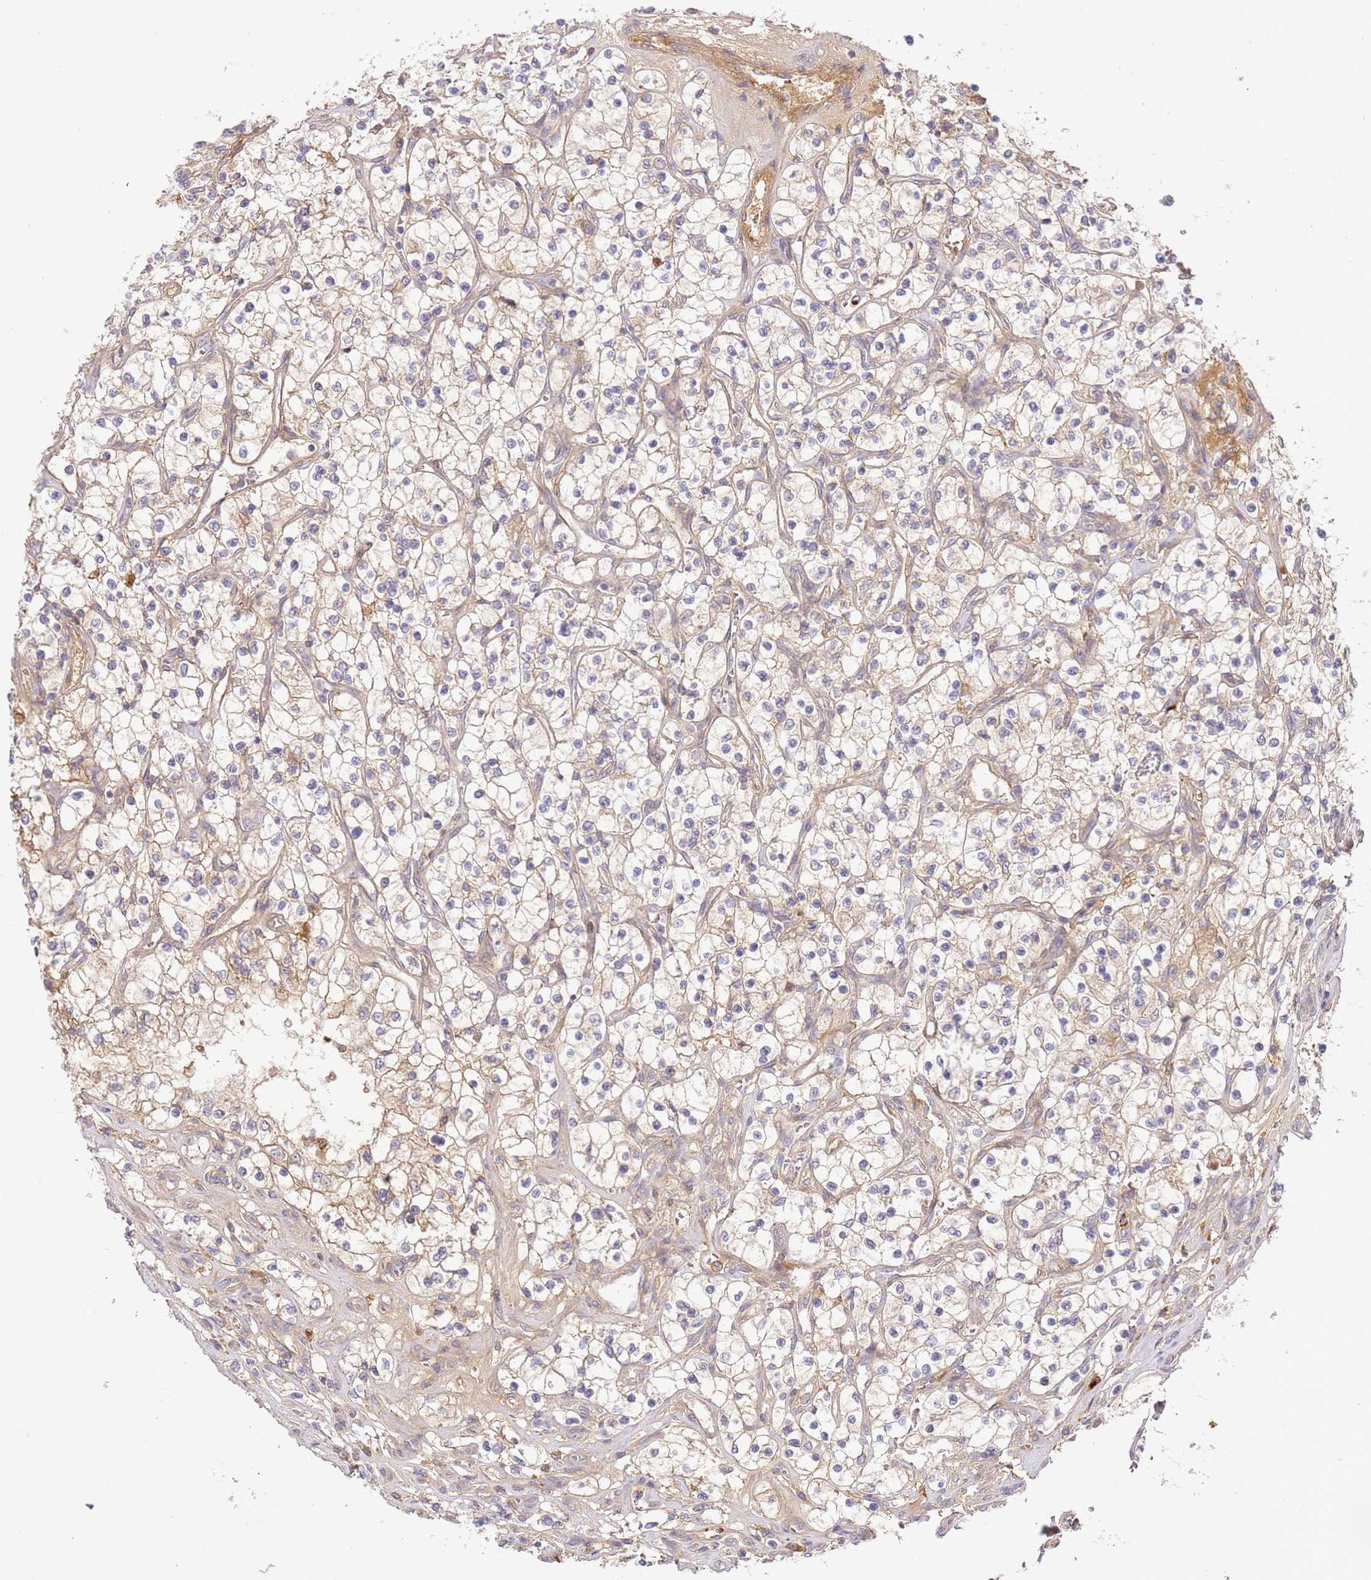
{"staining": {"intensity": "weak", "quantity": "25%-75%", "location": "cytoplasmic/membranous"}, "tissue": "renal cancer", "cell_type": "Tumor cells", "image_type": "cancer", "snomed": [{"axis": "morphology", "description": "Adenocarcinoma, NOS"}, {"axis": "topography", "description": "Kidney"}], "caption": "IHC photomicrograph of neoplastic tissue: renal cancer (adenocarcinoma) stained using immunohistochemistry (IHC) reveals low levels of weak protein expression localized specifically in the cytoplasmic/membranous of tumor cells, appearing as a cytoplasmic/membranous brown color.", "gene": "C8G", "patient": {"sex": "female", "age": 69}}